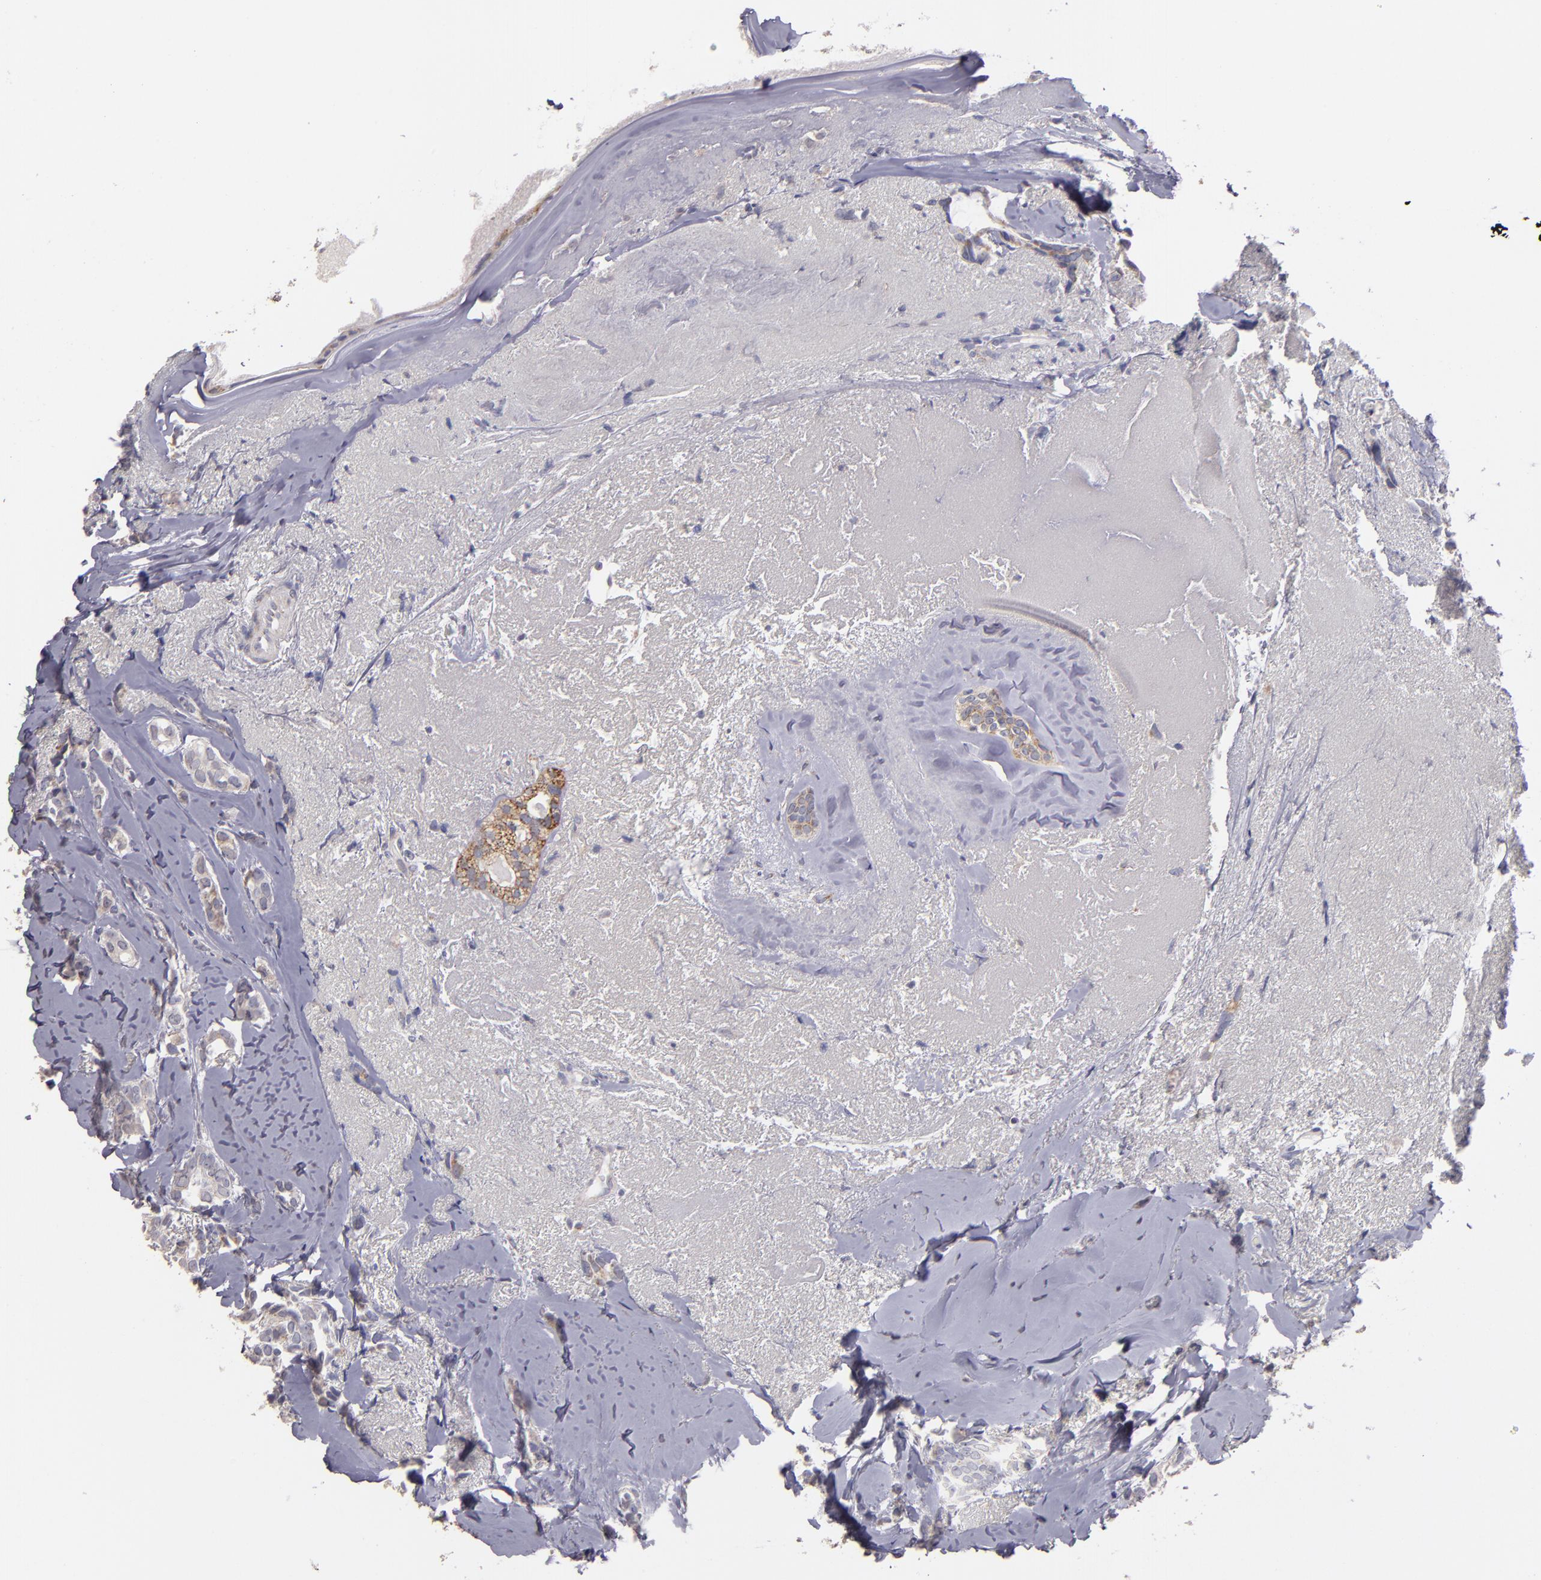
{"staining": {"intensity": "moderate", "quantity": ">75%", "location": "cytoplasmic/membranous"}, "tissue": "breast cancer", "cell_type": "Tumor cells", "image_type": "cancer", "snomed": [{"axis": "morphology", "description": "Duct carcinoma"}, {"axis": "topography", "description": "Breast"}], "caption": "Moderate cytoplasmic/membranous expression for a protein is present in approximately >75% of tumor cells of breast intraductal carcinoma using immunohistochemistry (IHC).", "gene": "CLTA", "patient": {"sex": "female", "age": 54}}